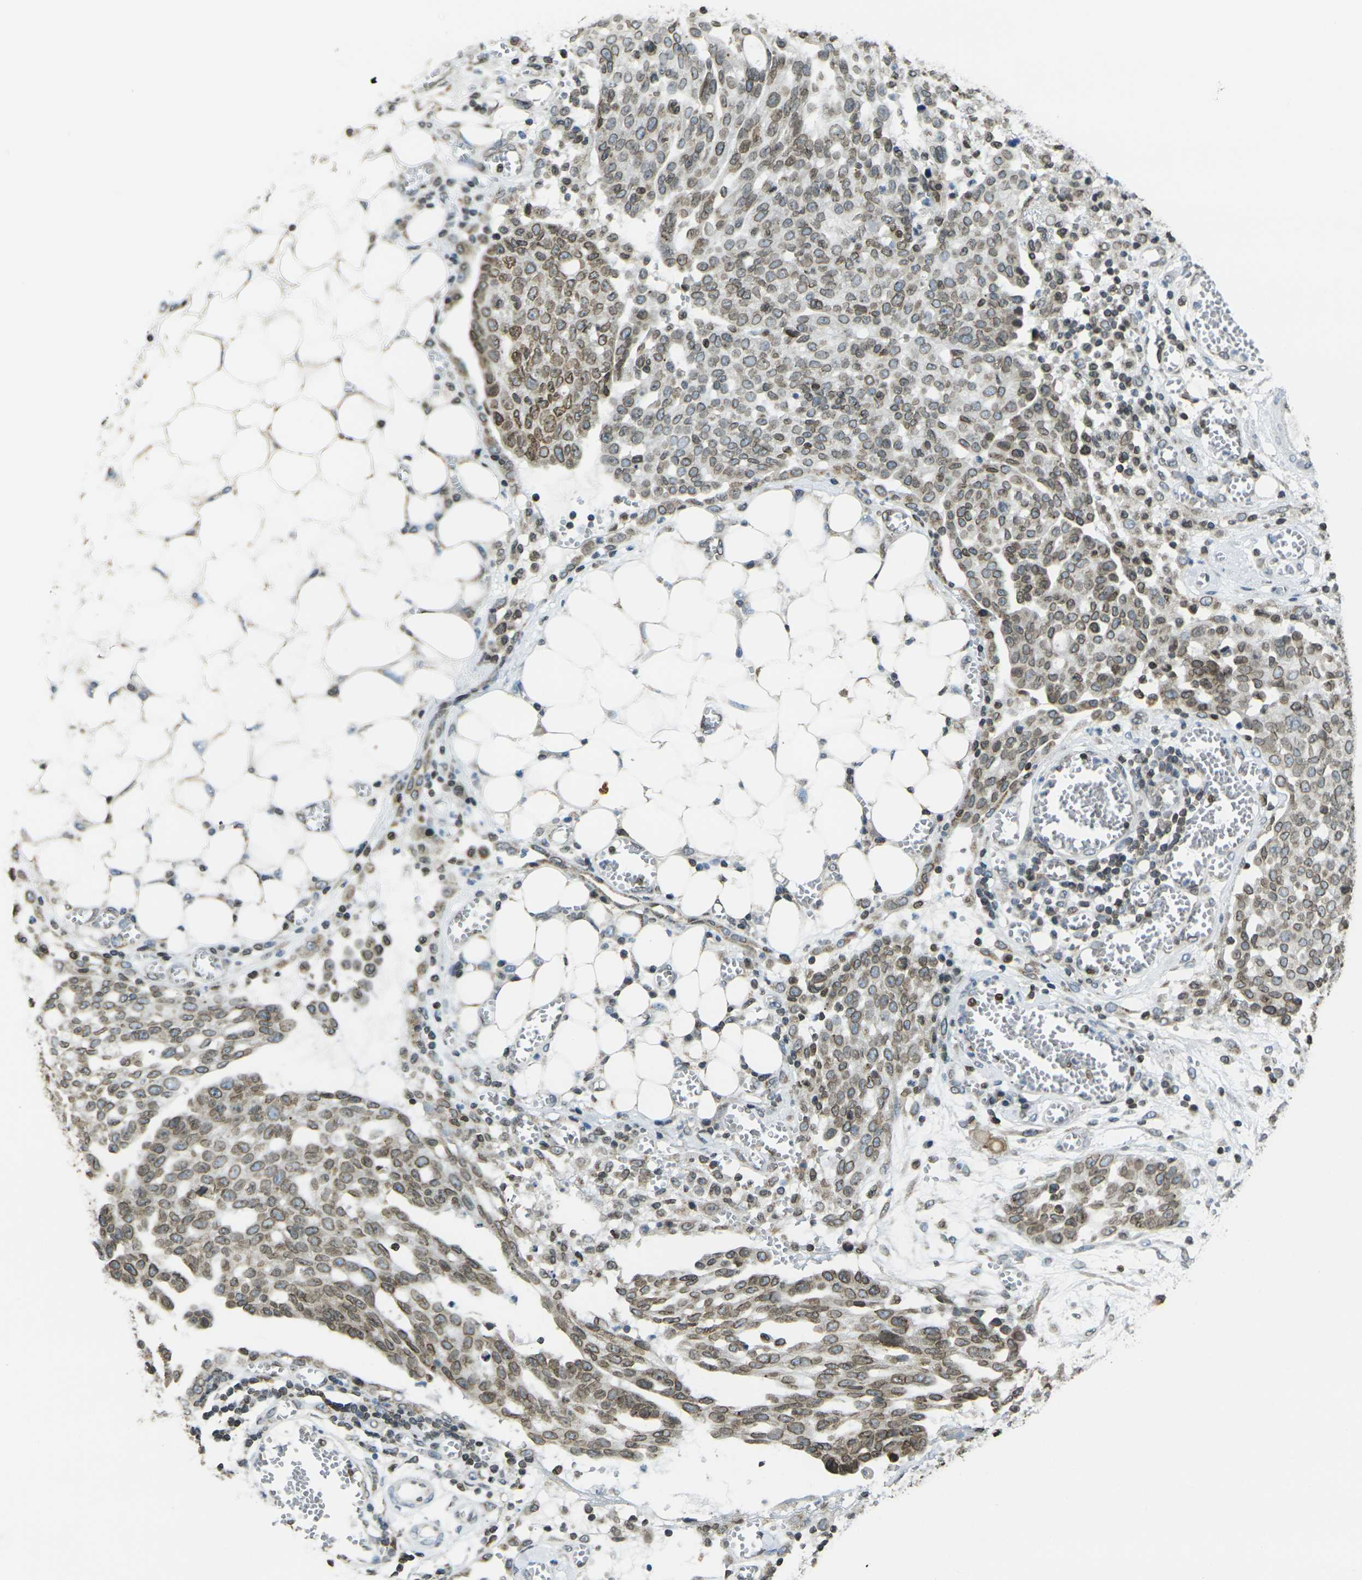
{"staining": {"intensity": "moderate", "quantity": ">75%", "location": "cytoplasmic/membranous,nuclear"}, "tissue": "ovarian cancer", "cell_type": "Tumor cells", "image_type": "cancer", "snomed": [{"axis": "morphology", "description": "Cystadenocarcinoma, serous, NOS"}, {"axis": "topography", "description": "Soft tissue"}, {"axis": "topography", "description": "Ovary"}], "caption": "The photomicrograph exhibits immunohistochemical staining of ovarian serous cystadenocarcinoma. There is moderate cytoplasmic/membranous and nuclear expression is appreciated in approximately >75% of tumor cells. (Brightfield microscopy of DAB IHC at high magnification).", "gene": "BRDT", "patient": {"sex": "female", "age": 57}}